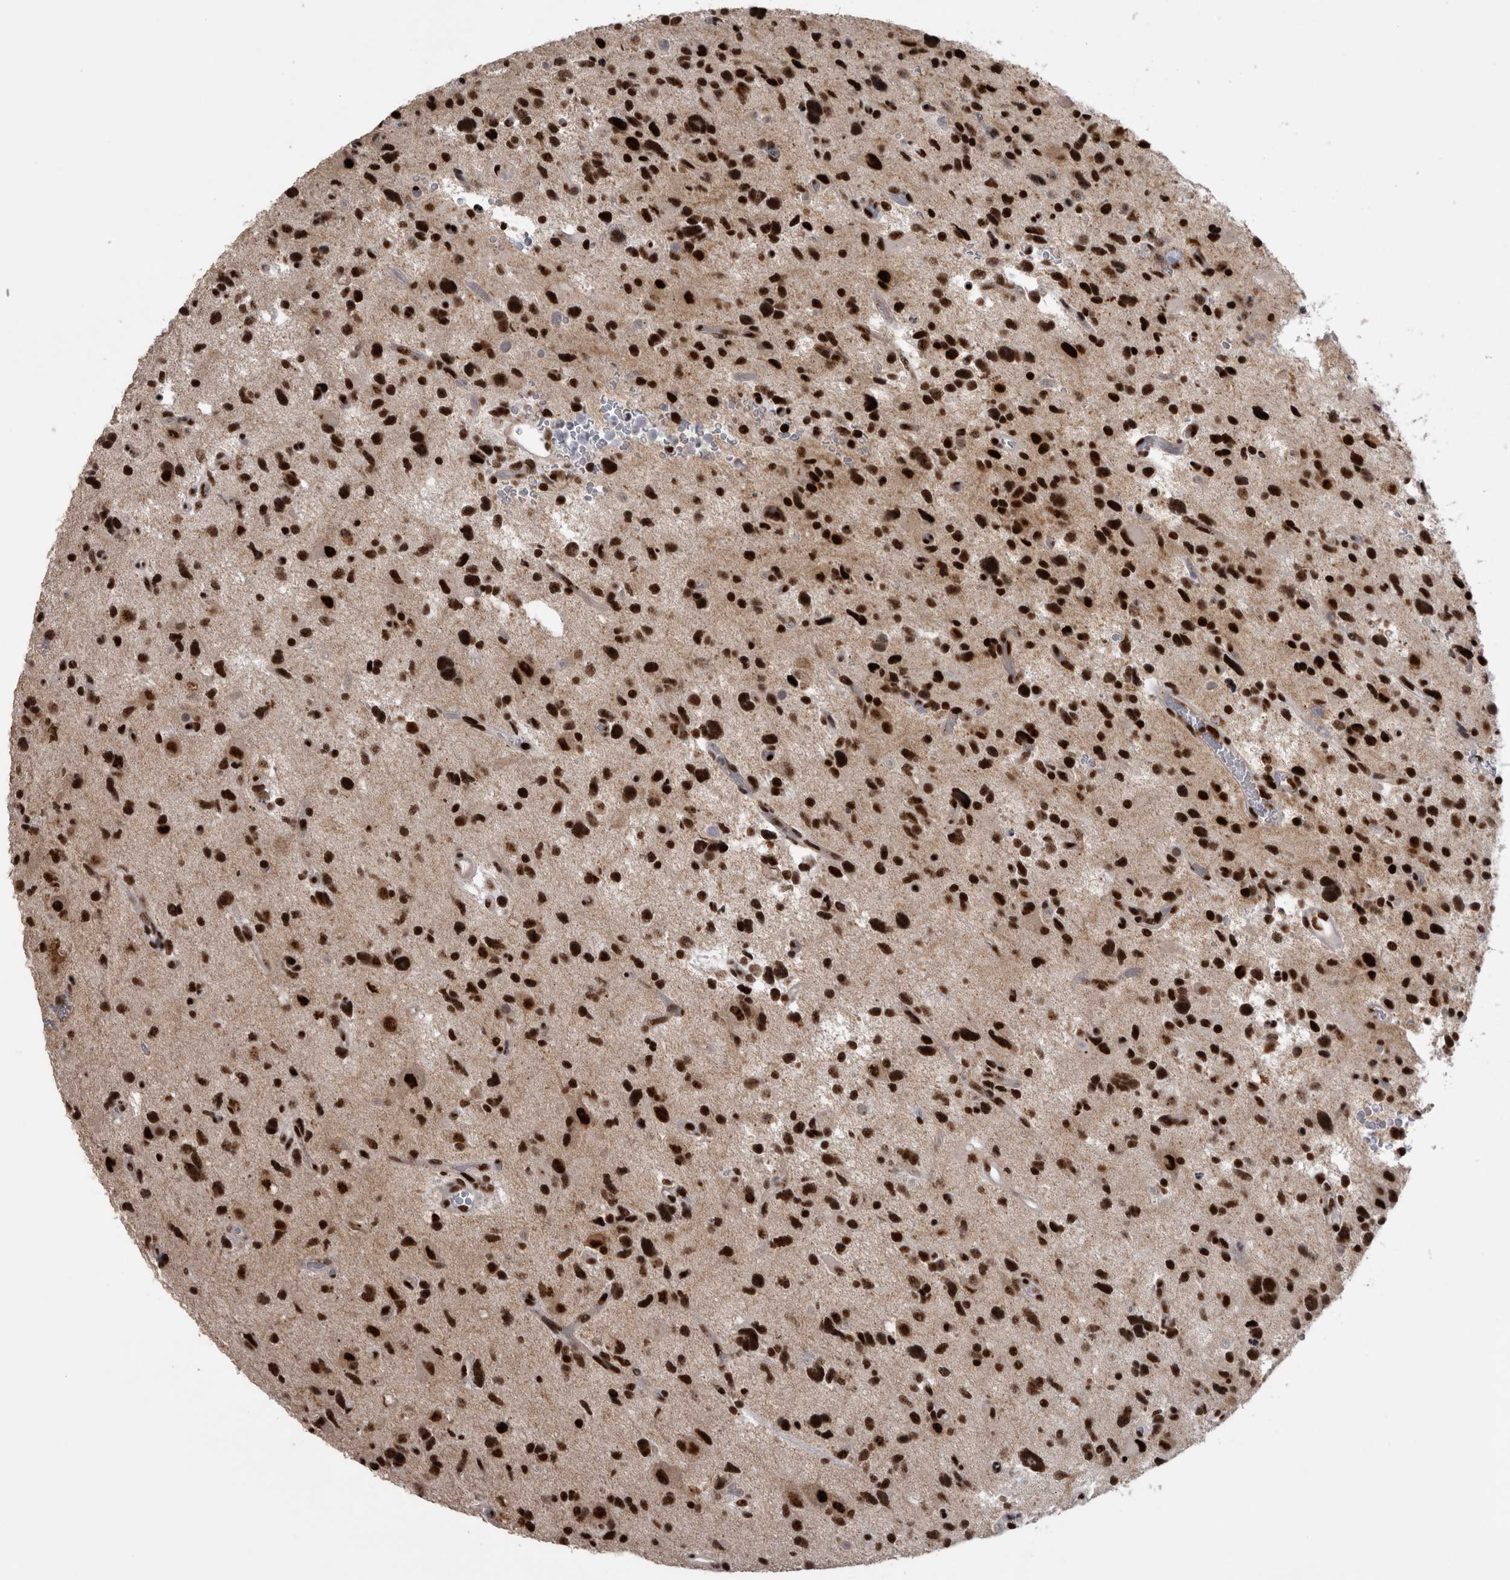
{"staining": {"intensity": "strong", "quantity": ">75%", "location": "nuclear"}, "tissue": "glioma", "cell_type": "Tumor cells", "image_type": "cancer", "snomed": [{"axis": "morphology", "description": "Glioma, malignant, High grade"}, {"axis": "topography", "description": "Brain"}], "caption": "Protein staining demonstrates strong nuclear positivity in about >75% of tumor cells in high-grade glioma (malignant).", "gene": "CDK11A", "patient": {"sex": "male", "age": 33}}